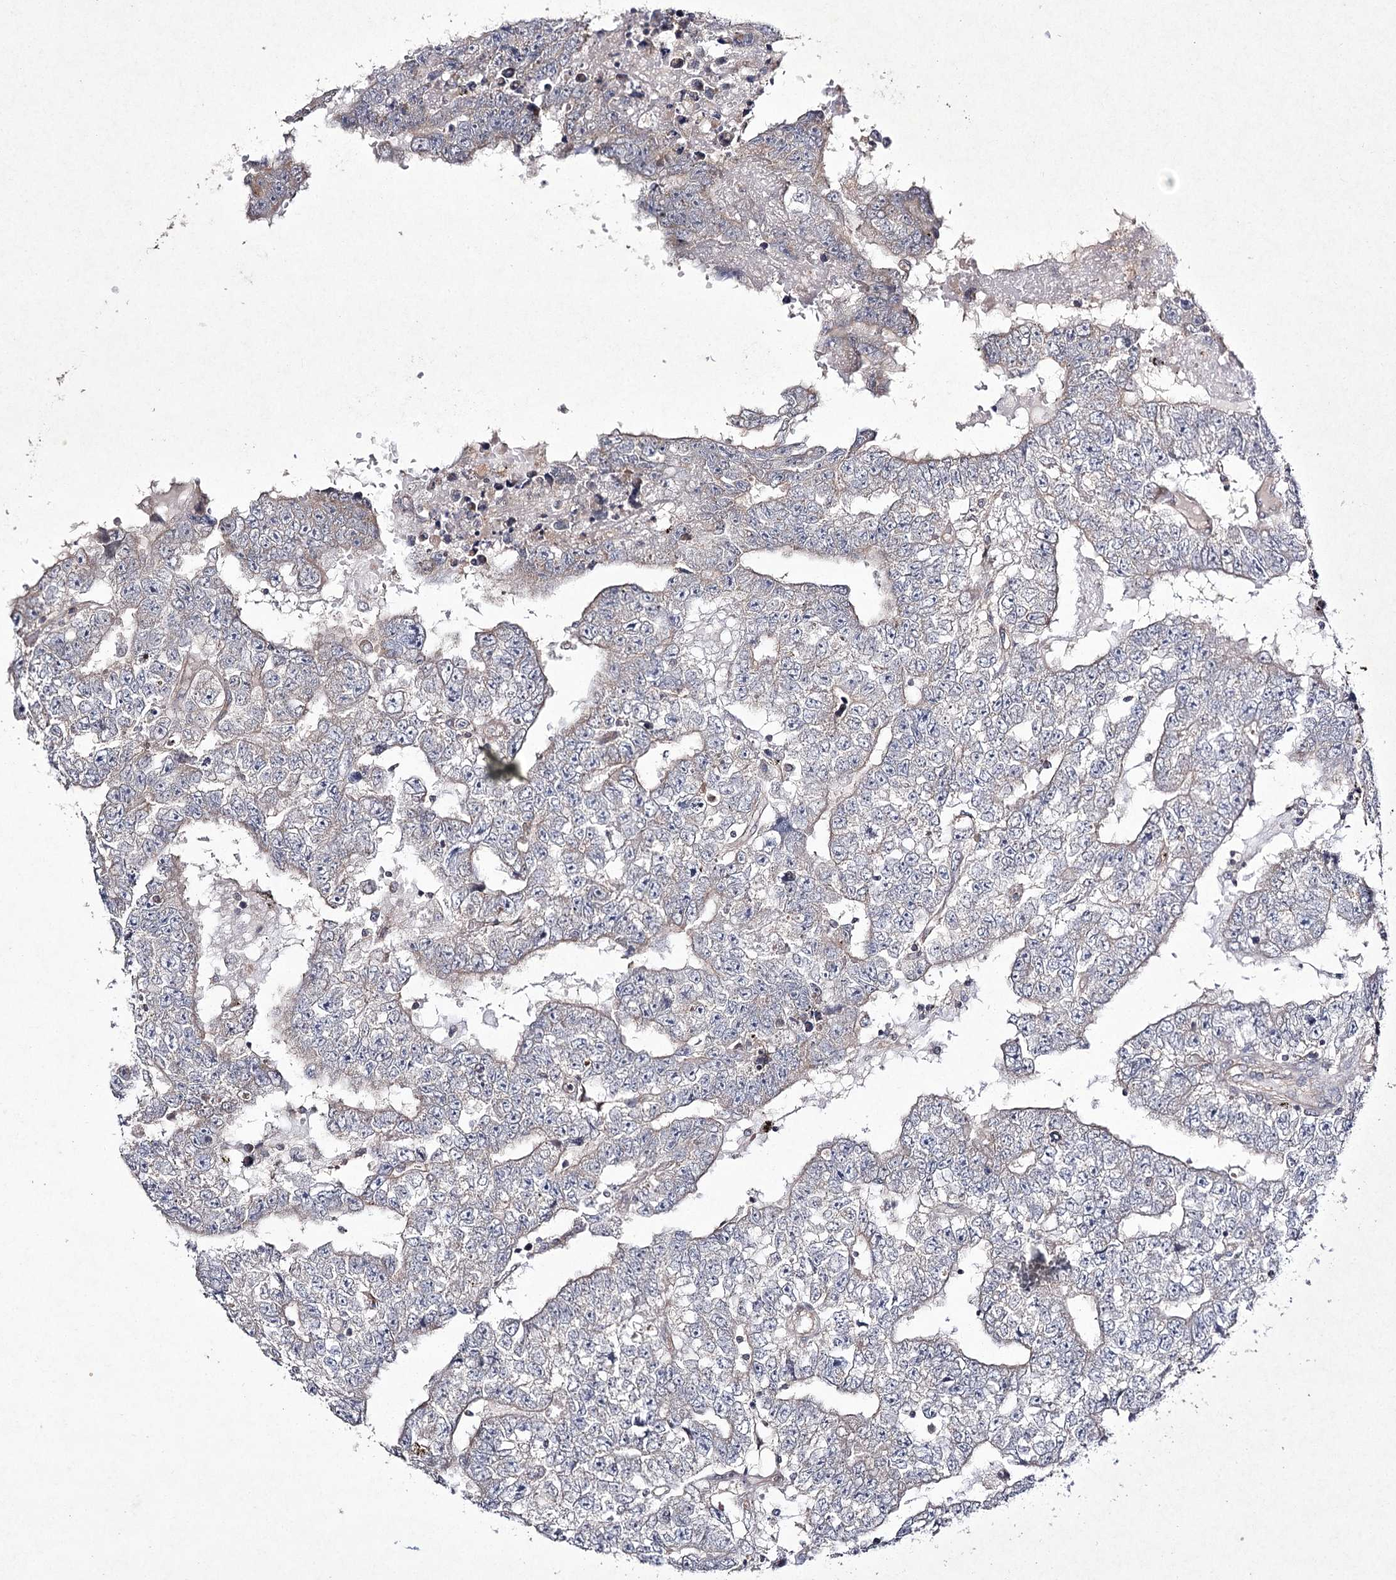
{"staining": {"intensity": "negative", "quantity": "none", "location": "none"}, "tissue": "testis cancer", "cell_type": "Tumor cells", "image_type": "cancer", "snomed": [{"axis": "morphology", "description": "Carcinoma, Embryonal, NOS"}, {"axis": "topography", "description": "Testis"}], "caption": "Immunohistochemistry histopathology image of neoplastic tissue: human testis embryonal carcinoma stained with DAB (3,3'-diaminobenzidine) shows no significant protein positivity in tumor cells.", "gene": "FANCL", "patient": {"sex": "male", "age": 25}}